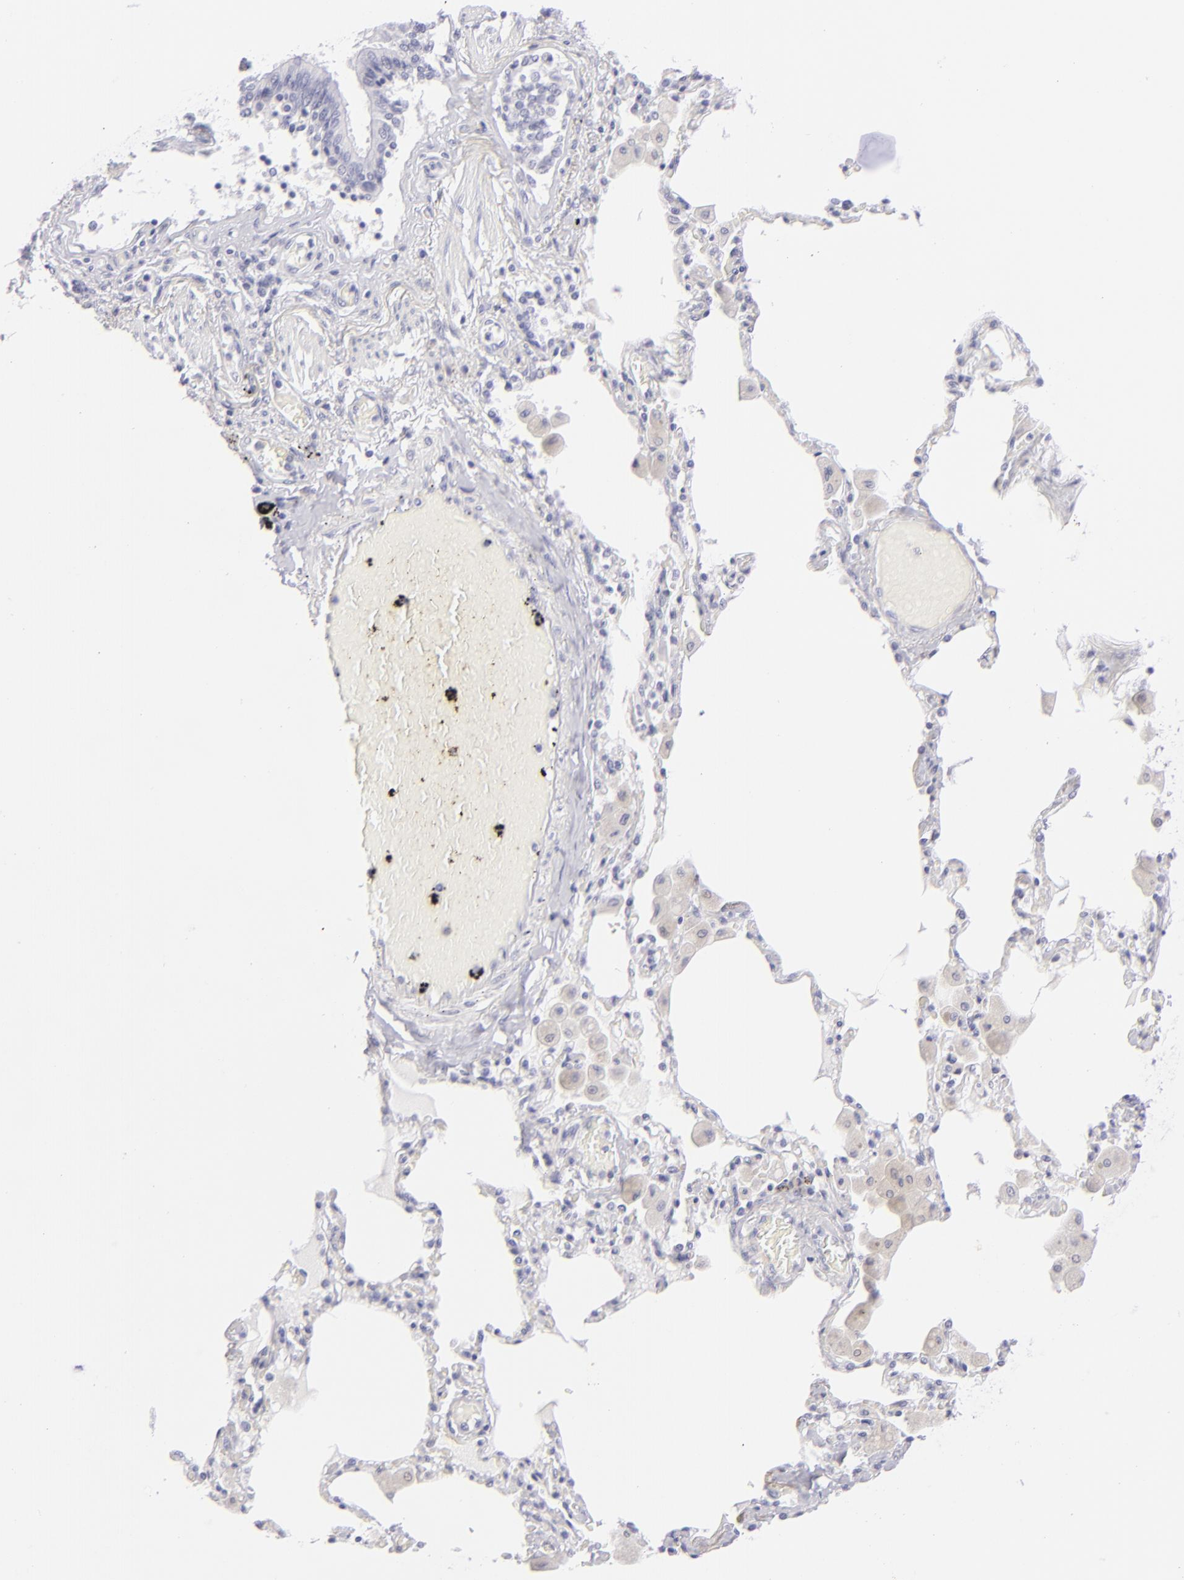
{"staining": {"intensity": "negative", "quantity": "none", "location": "none"}, "tissue": "bronchus", "cell_type": "Respiratory epithelial cells", "image_type": "normal", "snomed": [{"axis": "morphology", "description": "Normal tissue, NOS"}, {"axis": "morphology", "description": "Squamous cell carcinoma, NOS"}, {"axis": "topography", "description": "Bronchus"}, {"axis": "topography", "description": "Lung"}], "caption": "DAB immunohistochemical staining of benign bronchus reveals no significant staining in respiratory epithelial cells. (DAB (3,3'-diaminobenzidine) immunohistochemistry (IHC) with hematoxylin counter stain).", "gene": "FCER2", "patient": {"sex": "female", "age": 47}}